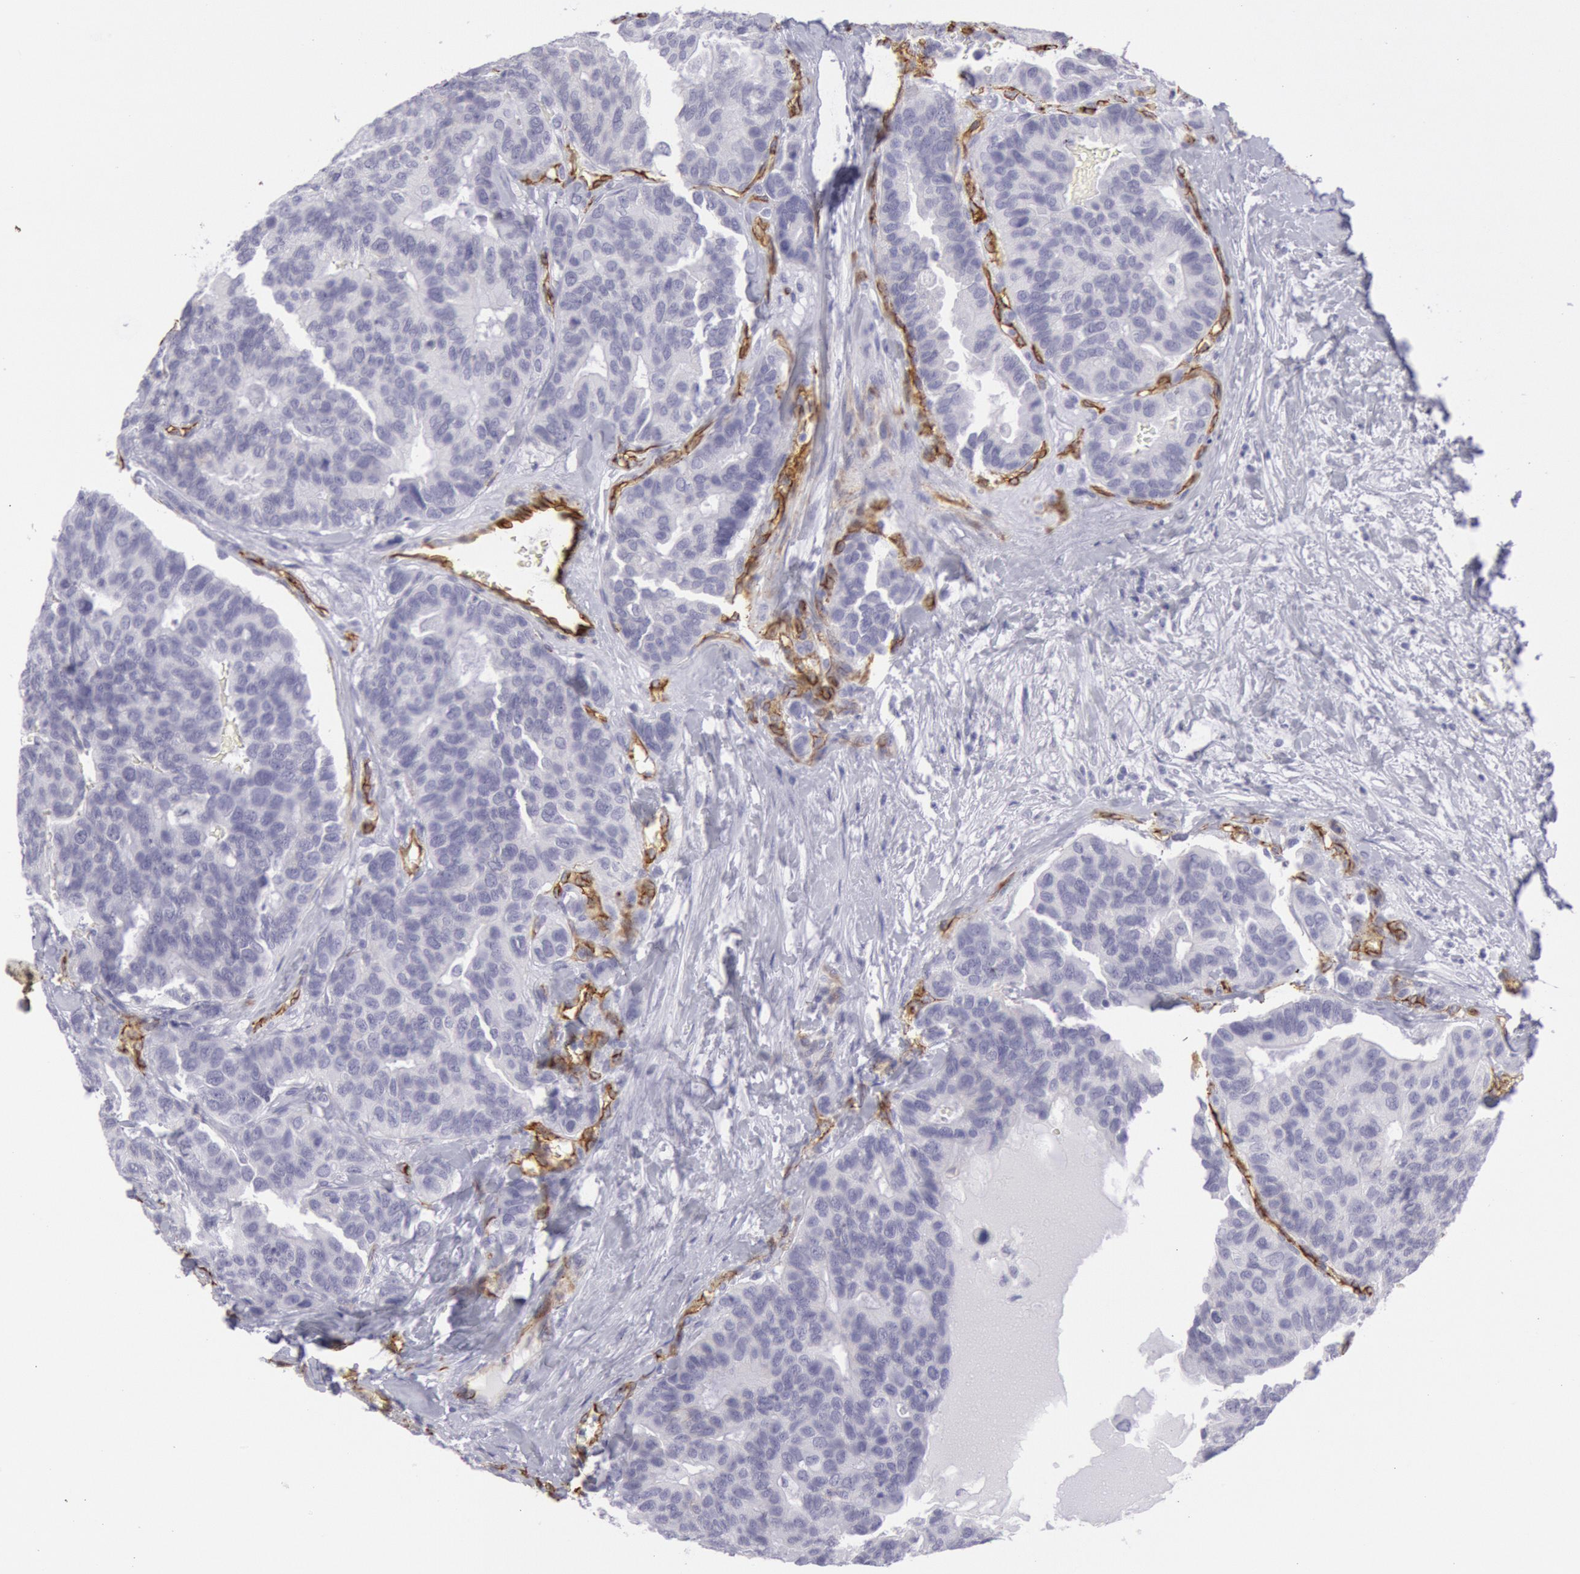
{"staining": {"intensity": "negative", "quantity": "none", "location": "none"}, "tissue": "breast cancer", "cell_type": "Tumor cells", "image_type": "cancer", "snomed": [{"axis": "morphology", "description": "Duct carcinoma"}, {"axis": "topography", "description": "Breast"}], "caption": "Immunohistochemical staining of breast cancer (infiltrating ductal carcinoma) reveals no significant expression in tumor cells. (Brightfield microscopy of DAB (3,3'-diaminobenzidine) immunohistochemistry (IHC) at high magnification).", "gene": "CDH13", "patient": {"sex": "female", "age": 69}}